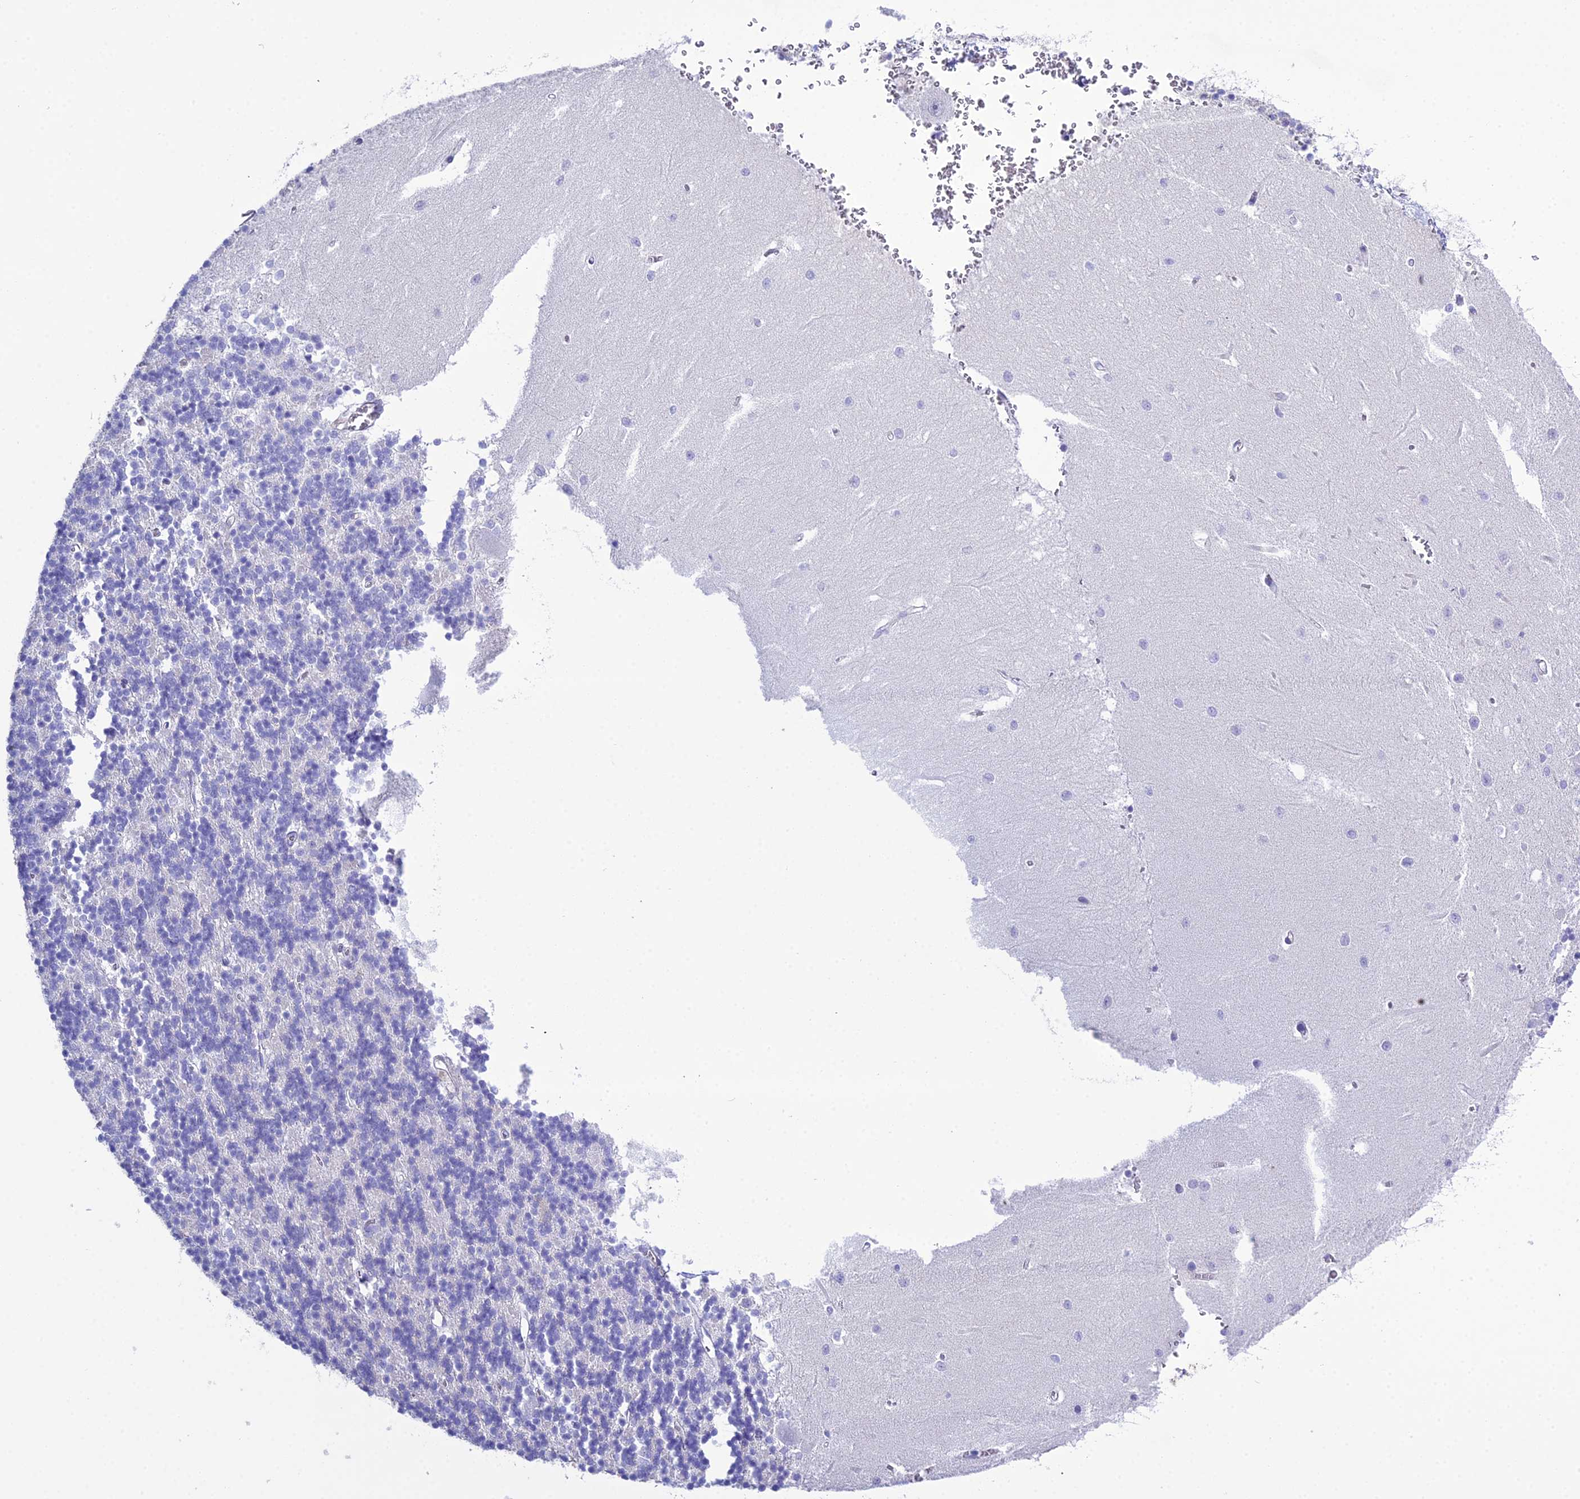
{"staining": {"intensity": "negative", "quantity": "none", "location": "none"}, "tissue": "cerebellum", "cell_type": "Cells in granular layer", "image_type": "normal", "snomed": [{"axis": "morphology", "description": "Normal tissue, NOS"}, {"axis": "topography", "description": "Cerebellum"}], "caption": "This is an IHC photomicrograph of normal cerebellum. There is no positivity in cells in granular layer.", "gene": "OR1Q1", "patient": {"sex": "male", "age": 37}}